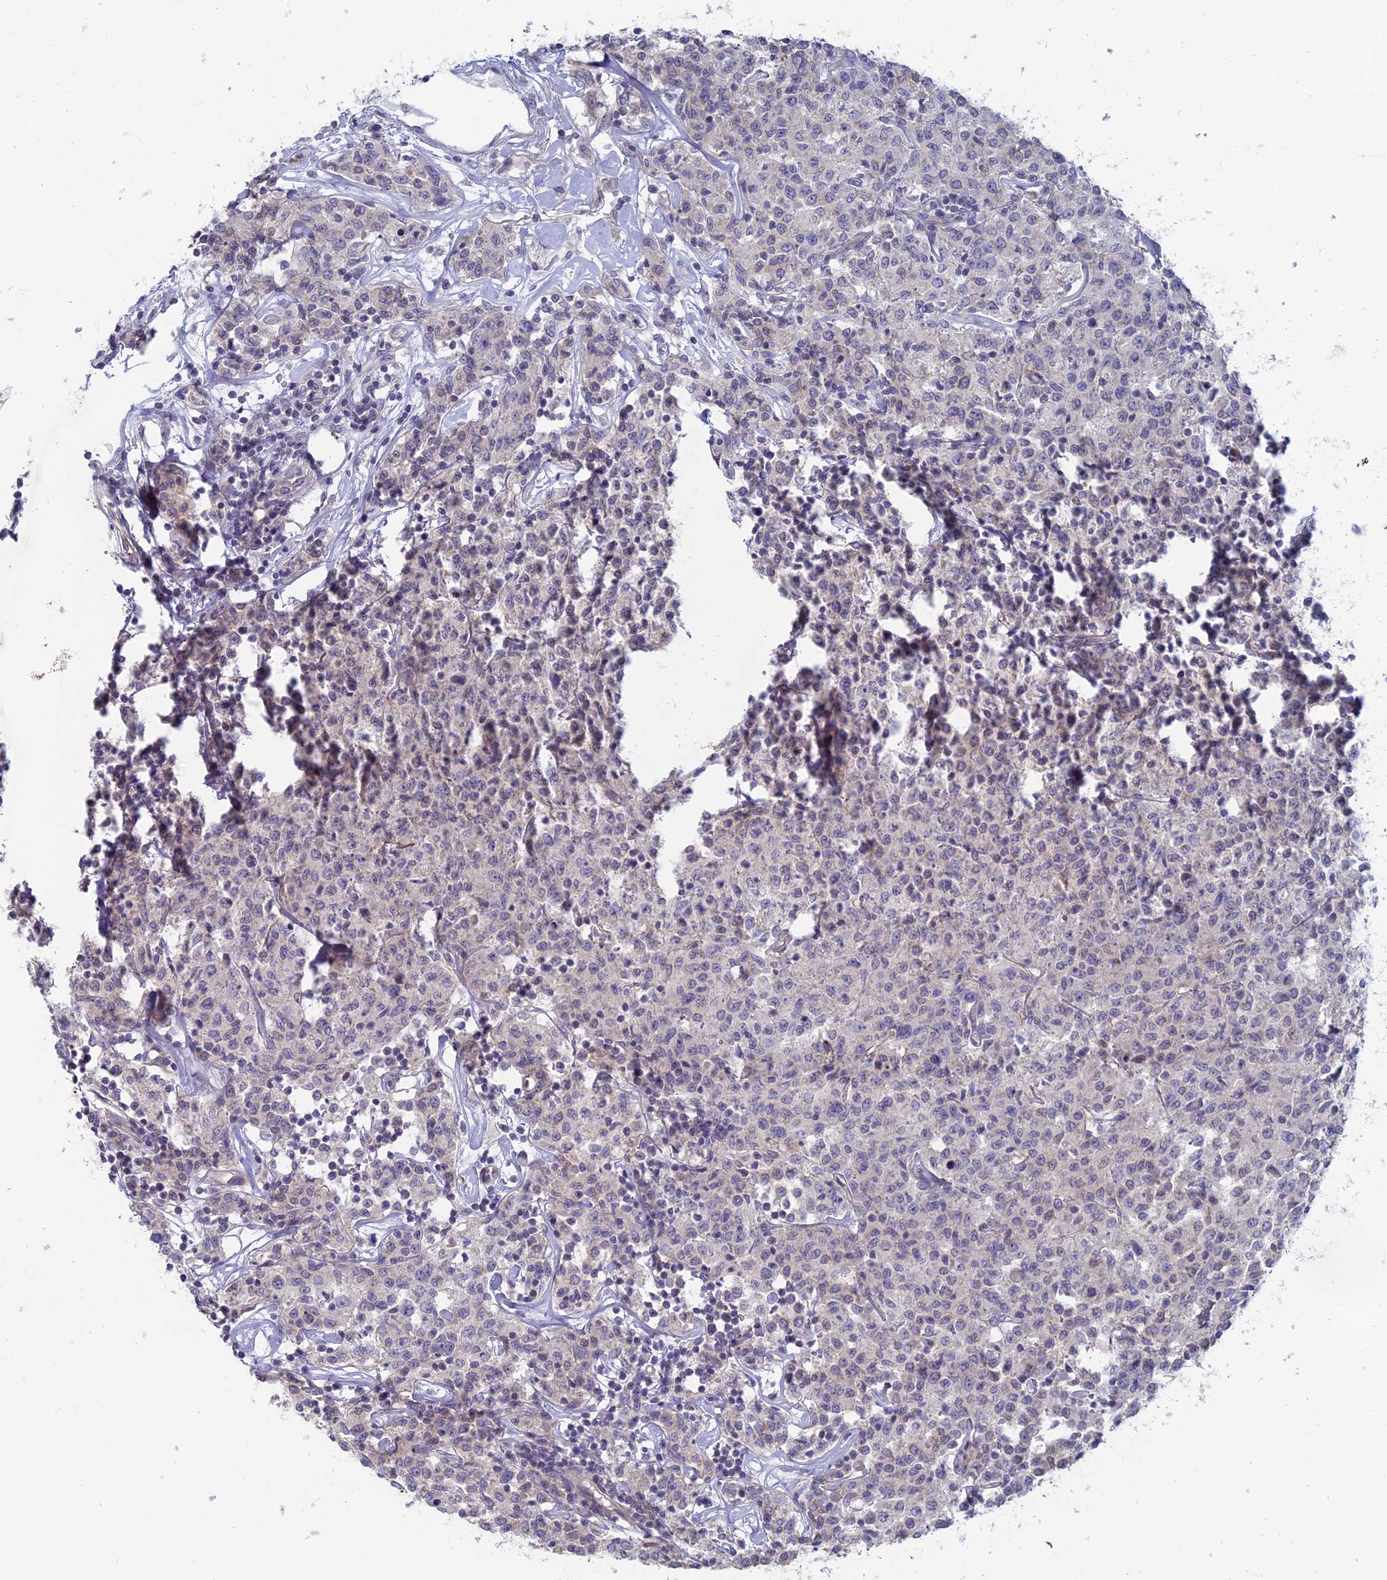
{"staining": {"intensity": "negative", "quantity": "none", "location": "none"}, "tissue": "lymphoma", "cell_type": "Tumor cells", "image_type": "cancer", "snomed": [{"axis": "morphology", "description": "Malignant lymphoma, non-Hodgkin's type, Low grade"}, {"axis": "topography", "description": "Small intestine"}], "caption": "Immunohistochemical staining of human low-grade malignant lymphoma, non-Hodgkin's type displays no significant expression in tumor cells.", "gene": "TBC1D30", "patient": {"sex": "female", "age": 59}}